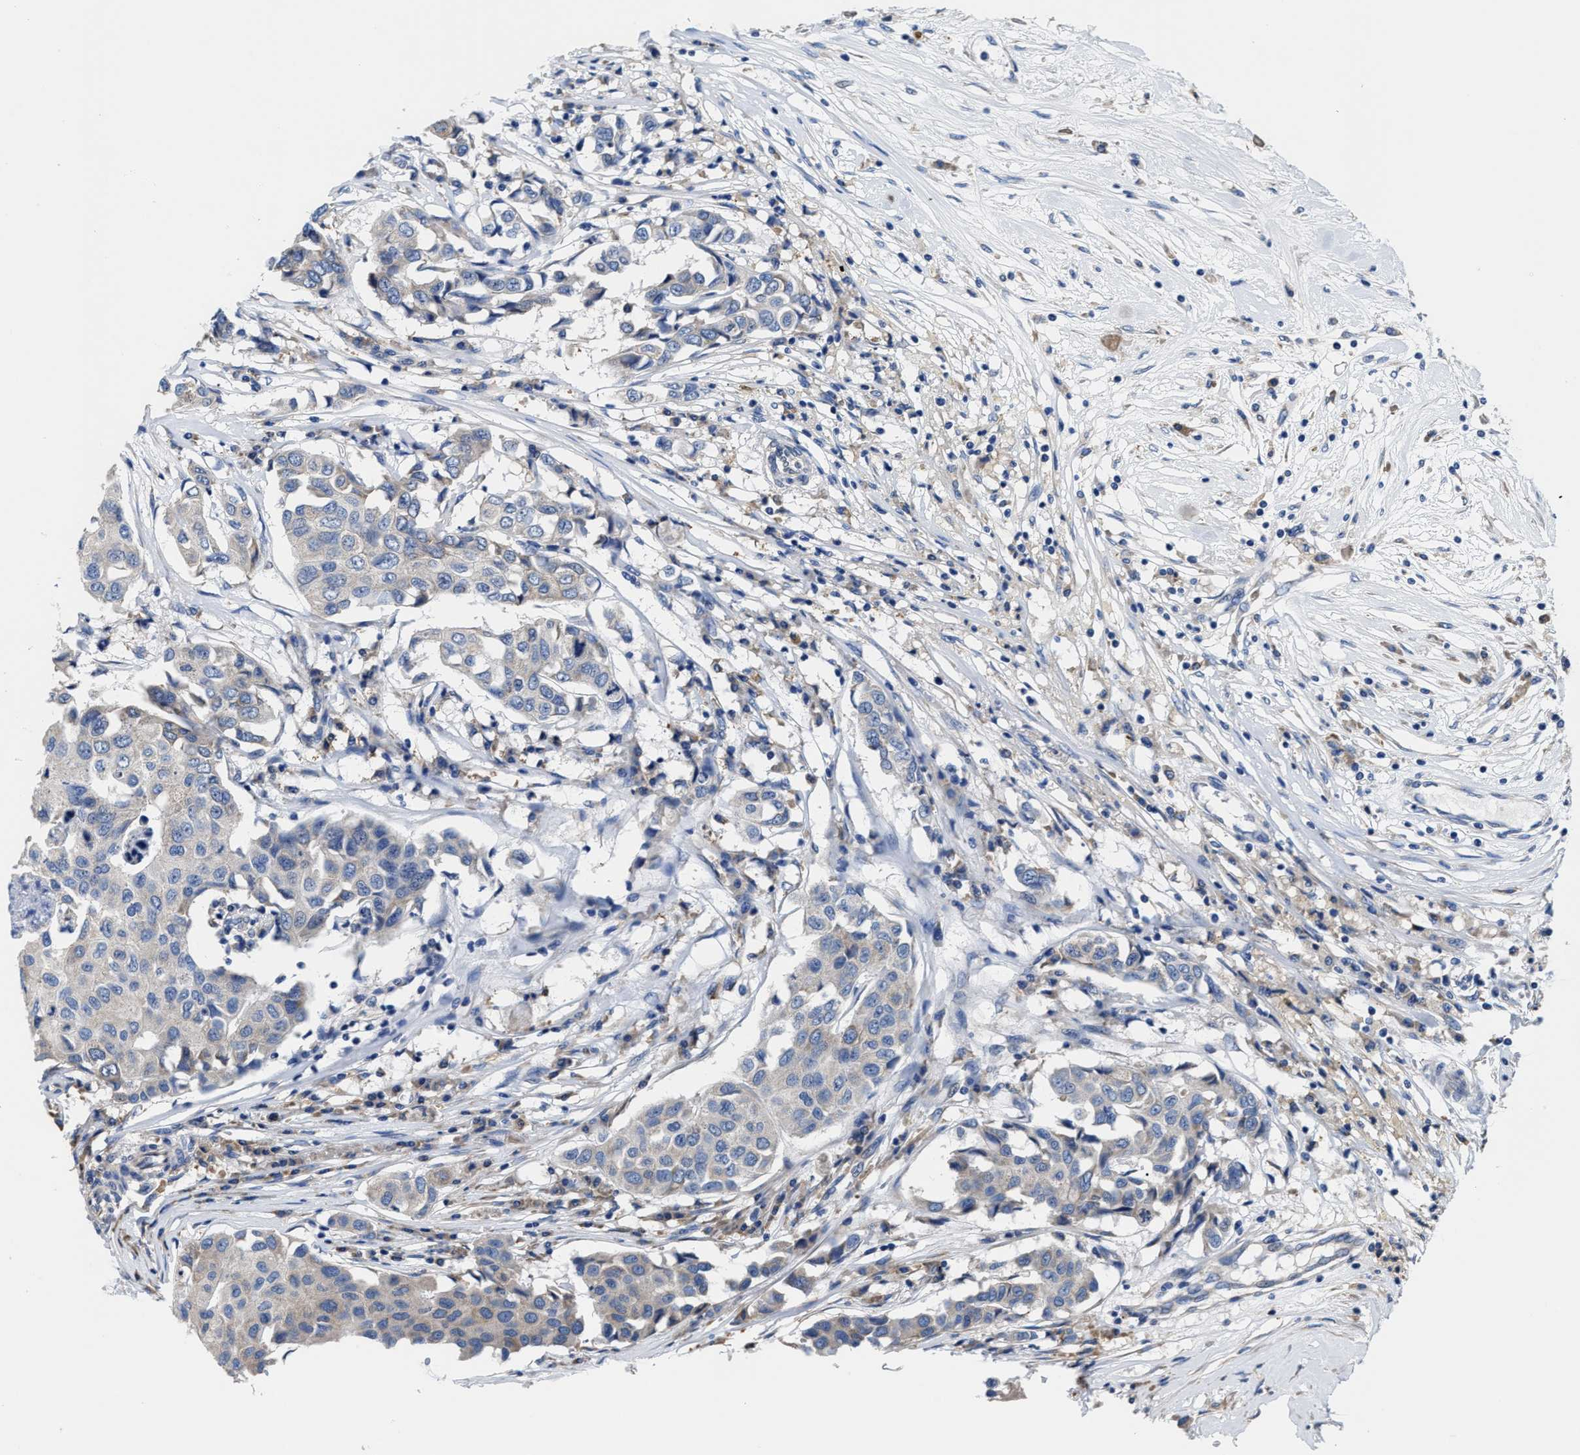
{"staining": {"intensity": "negative", "quantity": "none", "location": "none"}, "tissue": "breast cancer", "cell_type": "Tumor cells", "image_type": "cancer", "snomed": [{"axis": "morphology", "description": "Duct carcinoma"}, {"axis": "topography", "description": "Breast"}], "caption": "A photomicrograph of breast cancer stained for a protein shows no brown staining in tumor cells.", "gene": "SRPK2", "patient": {"sex": "female", "age": 80}}